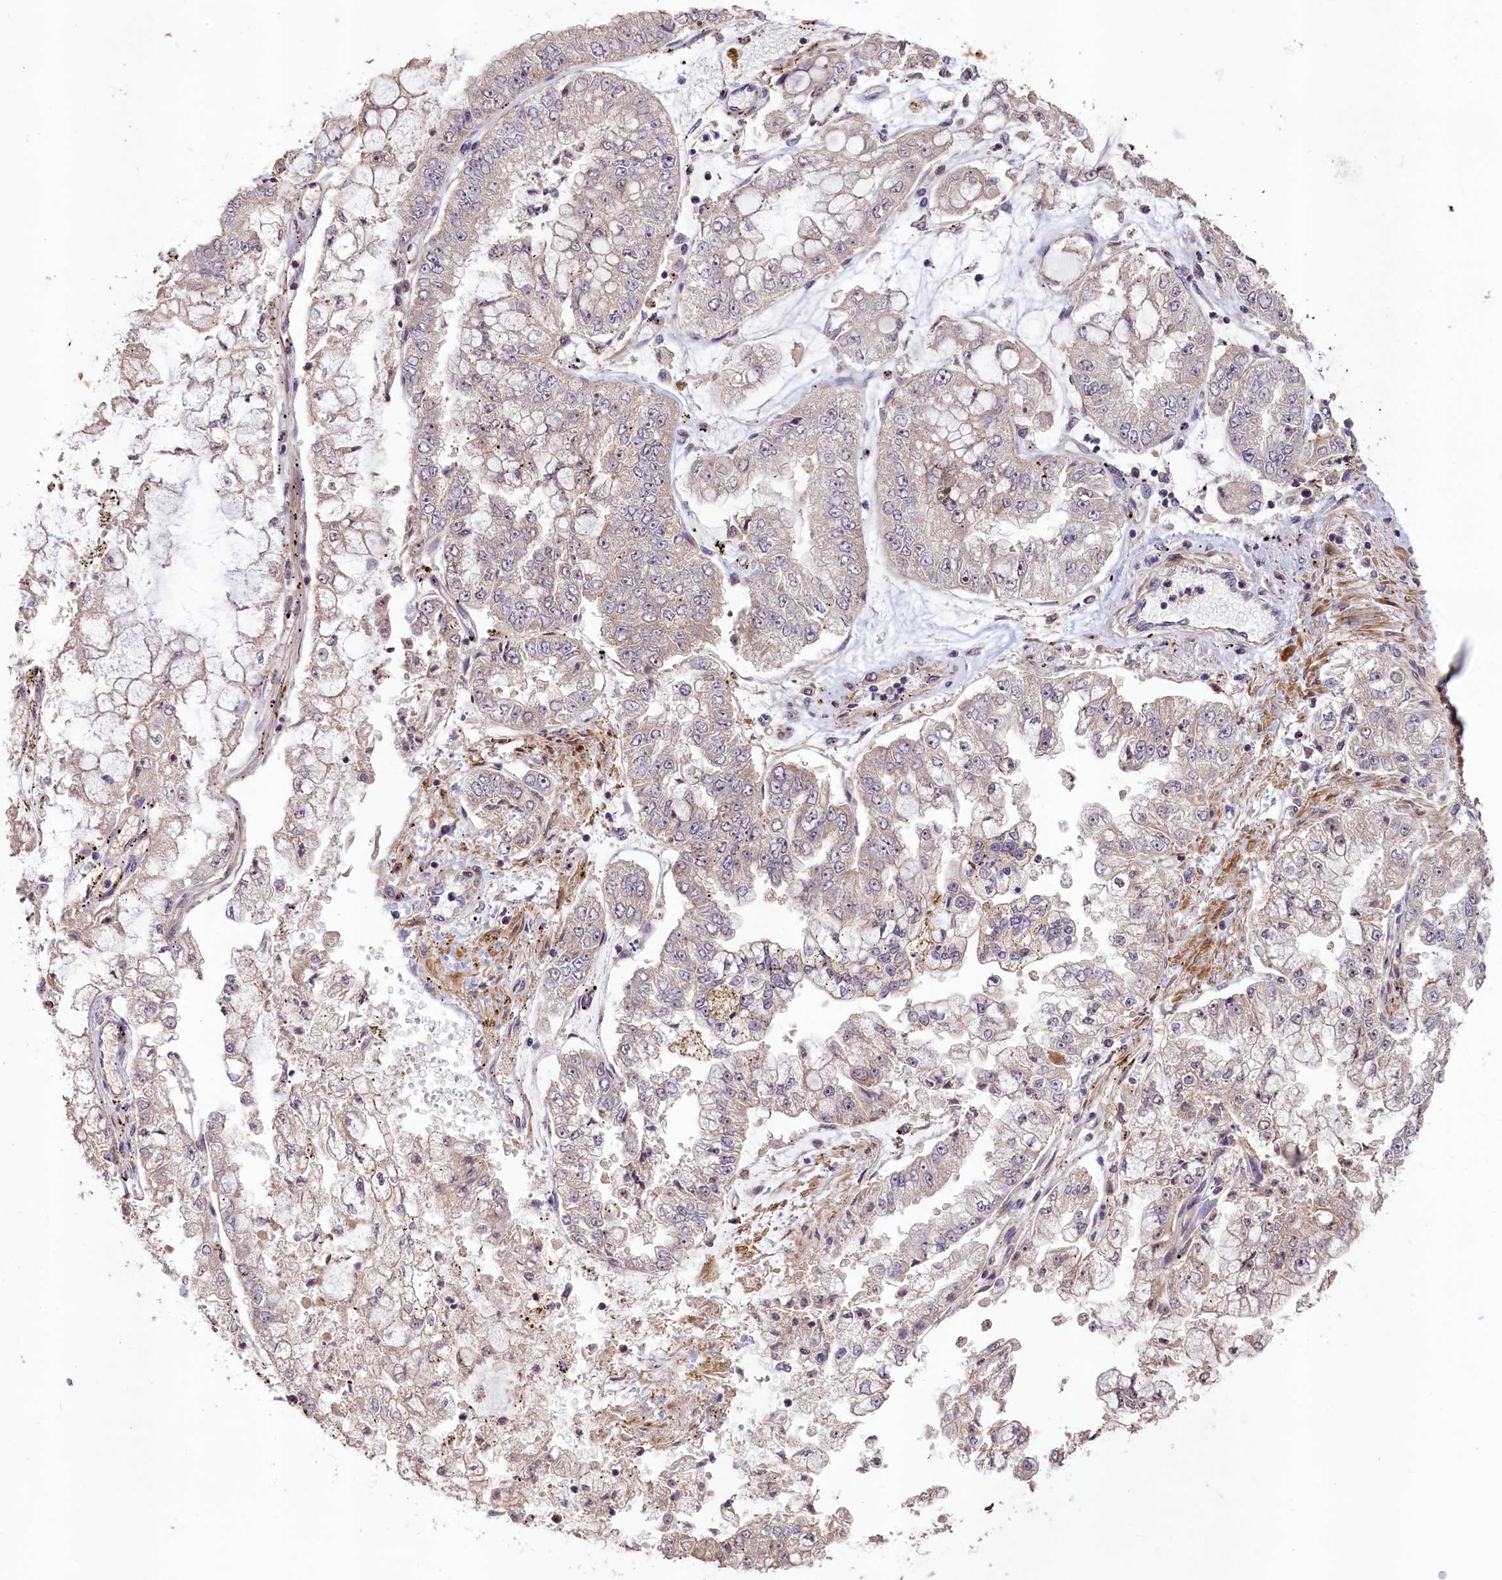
{"staining": {"intensity": "negative", "quantity": "none", "location": "none"}, "tissue": "stomach cancer", "cell_type": "Tumor cells", "image_type": "cancer", "snomed": [{"axis": "morphology", "description": "Adenocarcinoma, NOS"}, {"axis": "topography", "description": "Stomach"}], "caption": "IHC image of neoplastic tissue: human stomach cancer stained with DAB (3,3'-diaminobenzidine) displays no significant protein positivity in tumor cells. (DAB (3,3'-diaminobenzidine) immunohistochemistry, high magnification).", "gene": "DNAJB9", "patient": {"sex": "male", "age": 76}}